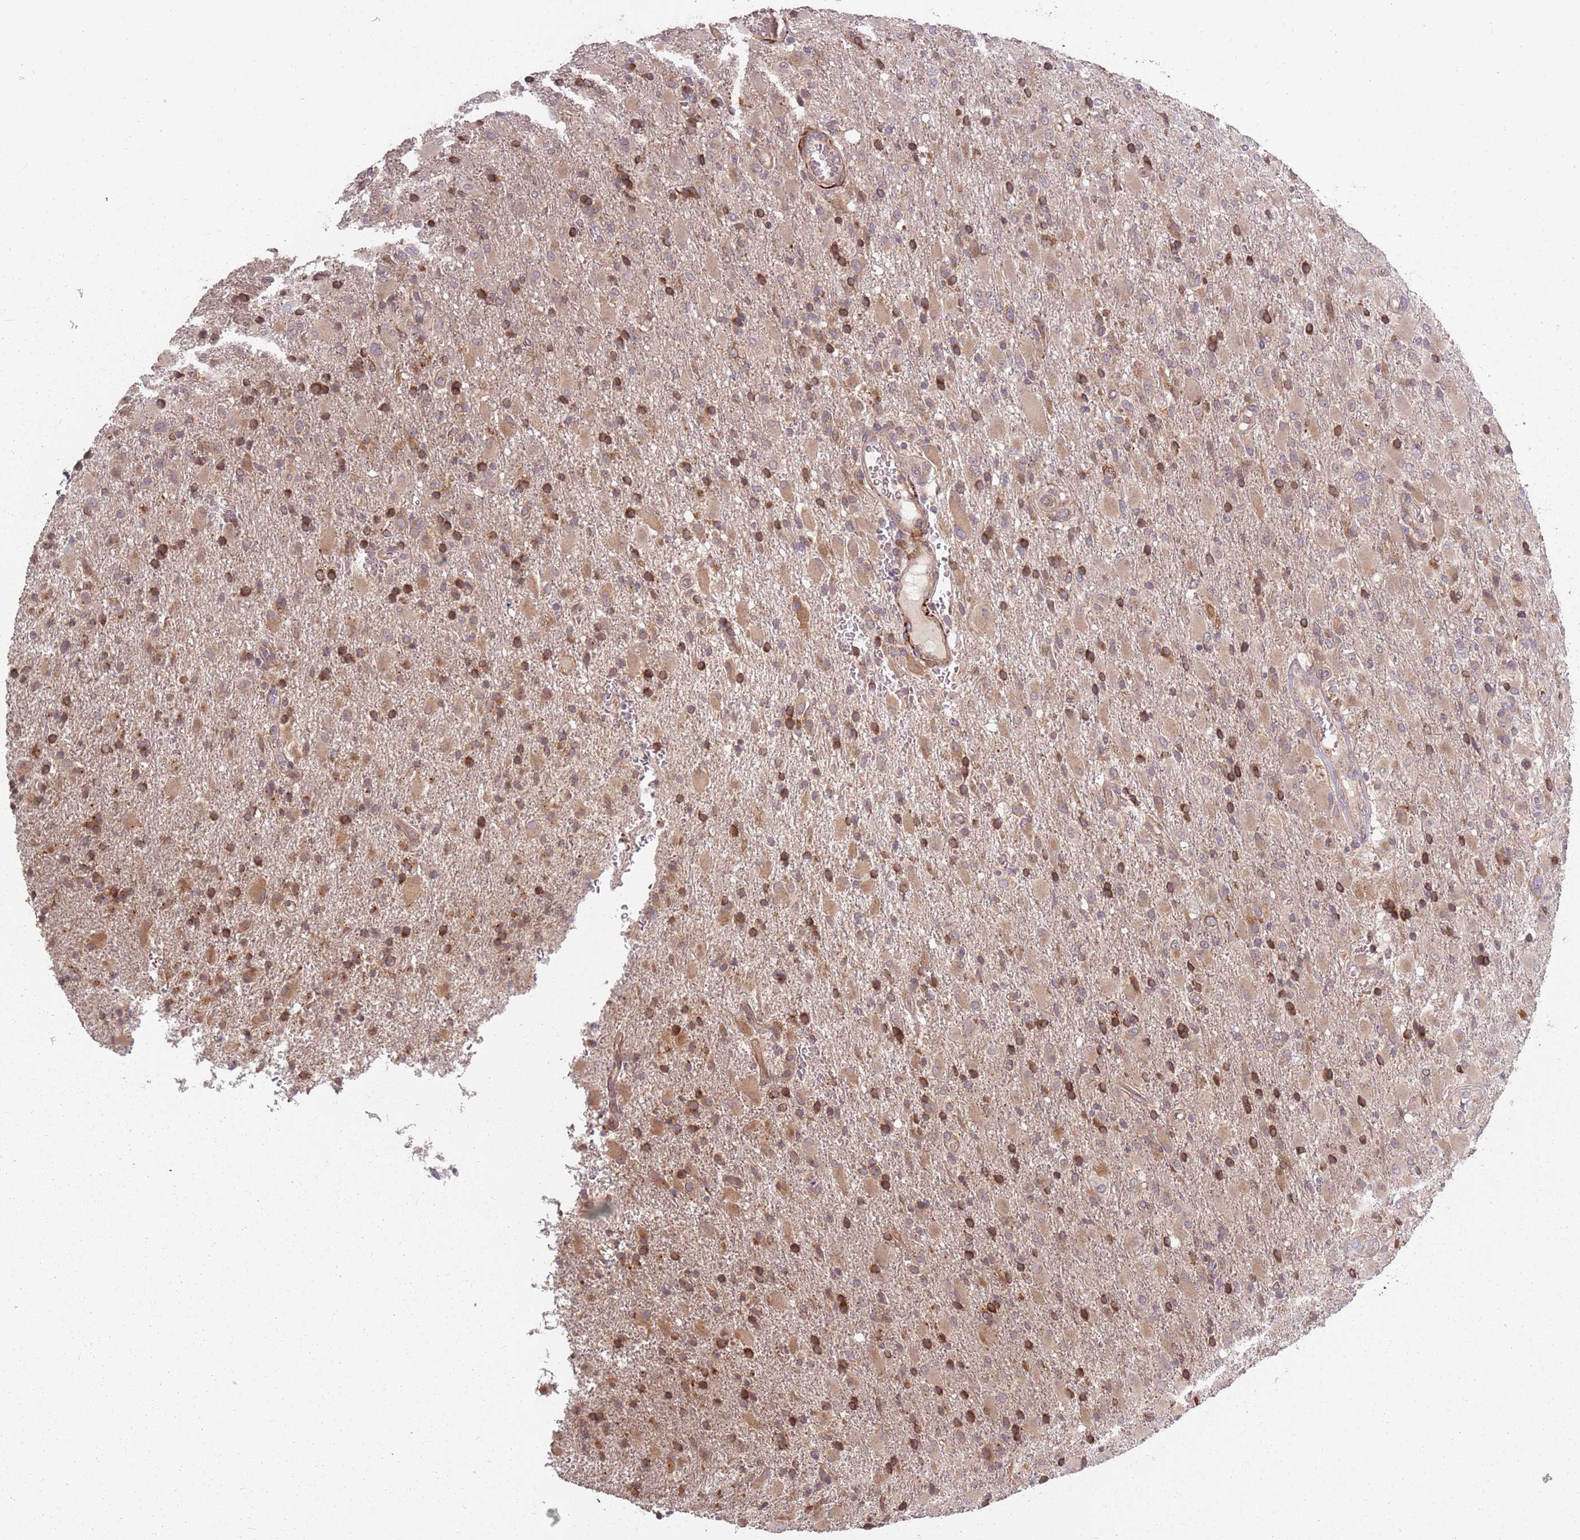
{"staining": {"intensity": "moderate", "quantity": "25%-75%", "location": "cytoplasmic/membranous"}, "tissue": "glioma", "cell_type": "Tumor cells", "image_type": "cancer", "snomed": [{"axis": "morphology", "description": "Glioma, malignant, Low grade"}, {"axis": "topography", "description": "Brain"}], "caption": "Protein staining by immunohistochemistry (IHC) demonstrates moderate cytoplasmic/membranous staining in approximately 25%-75% of tumor cells in low-grade glioma (malignant).", "gene": "PLD6", "patient": {"sex": "male", "age": 65}}